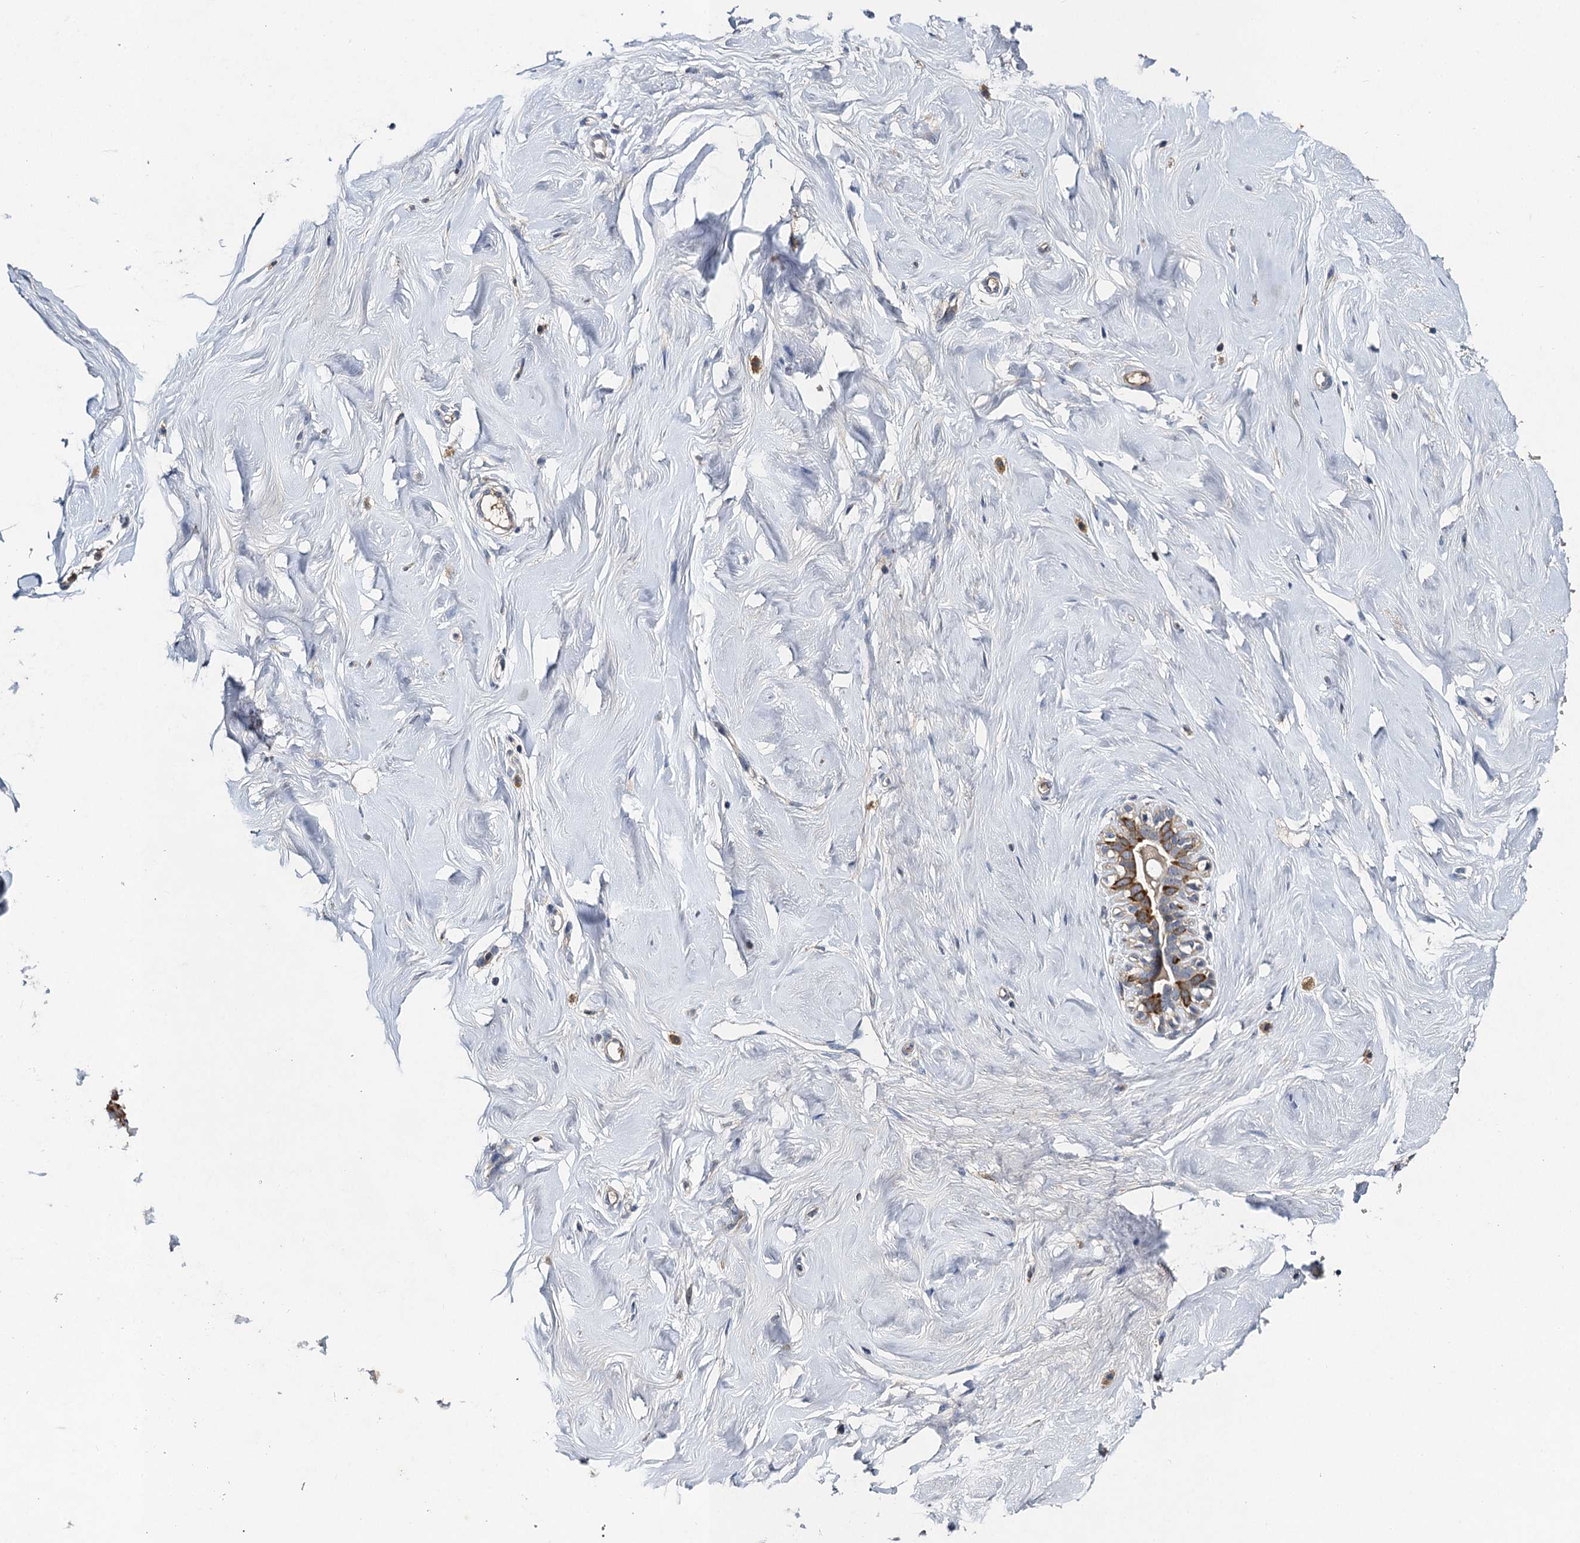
{"staining": {"intensity": "negative", "quantity": "none", "location": "none"}, "tissue": "breast", "cell_type": "Adipocytes", "image_type": "normal", "snomed": [{"axis": "morphology", "description": "Normal tissue, NOS"}, {"axis": "morphology", "description": "Adenoma, NOS"}, {"axis": "topography", "description": "Breast"}], "caption": "Immunohistochemistry of normal human breast shows no staining in adipocytes. The staining was performed using DAB to visualize the protein expression in brown, while the nuclei were stained in blue with hematoxylin (Magnification: 20x).", "gene": "SLC11A2", "patient": {"sex": "female", "age": 23}}